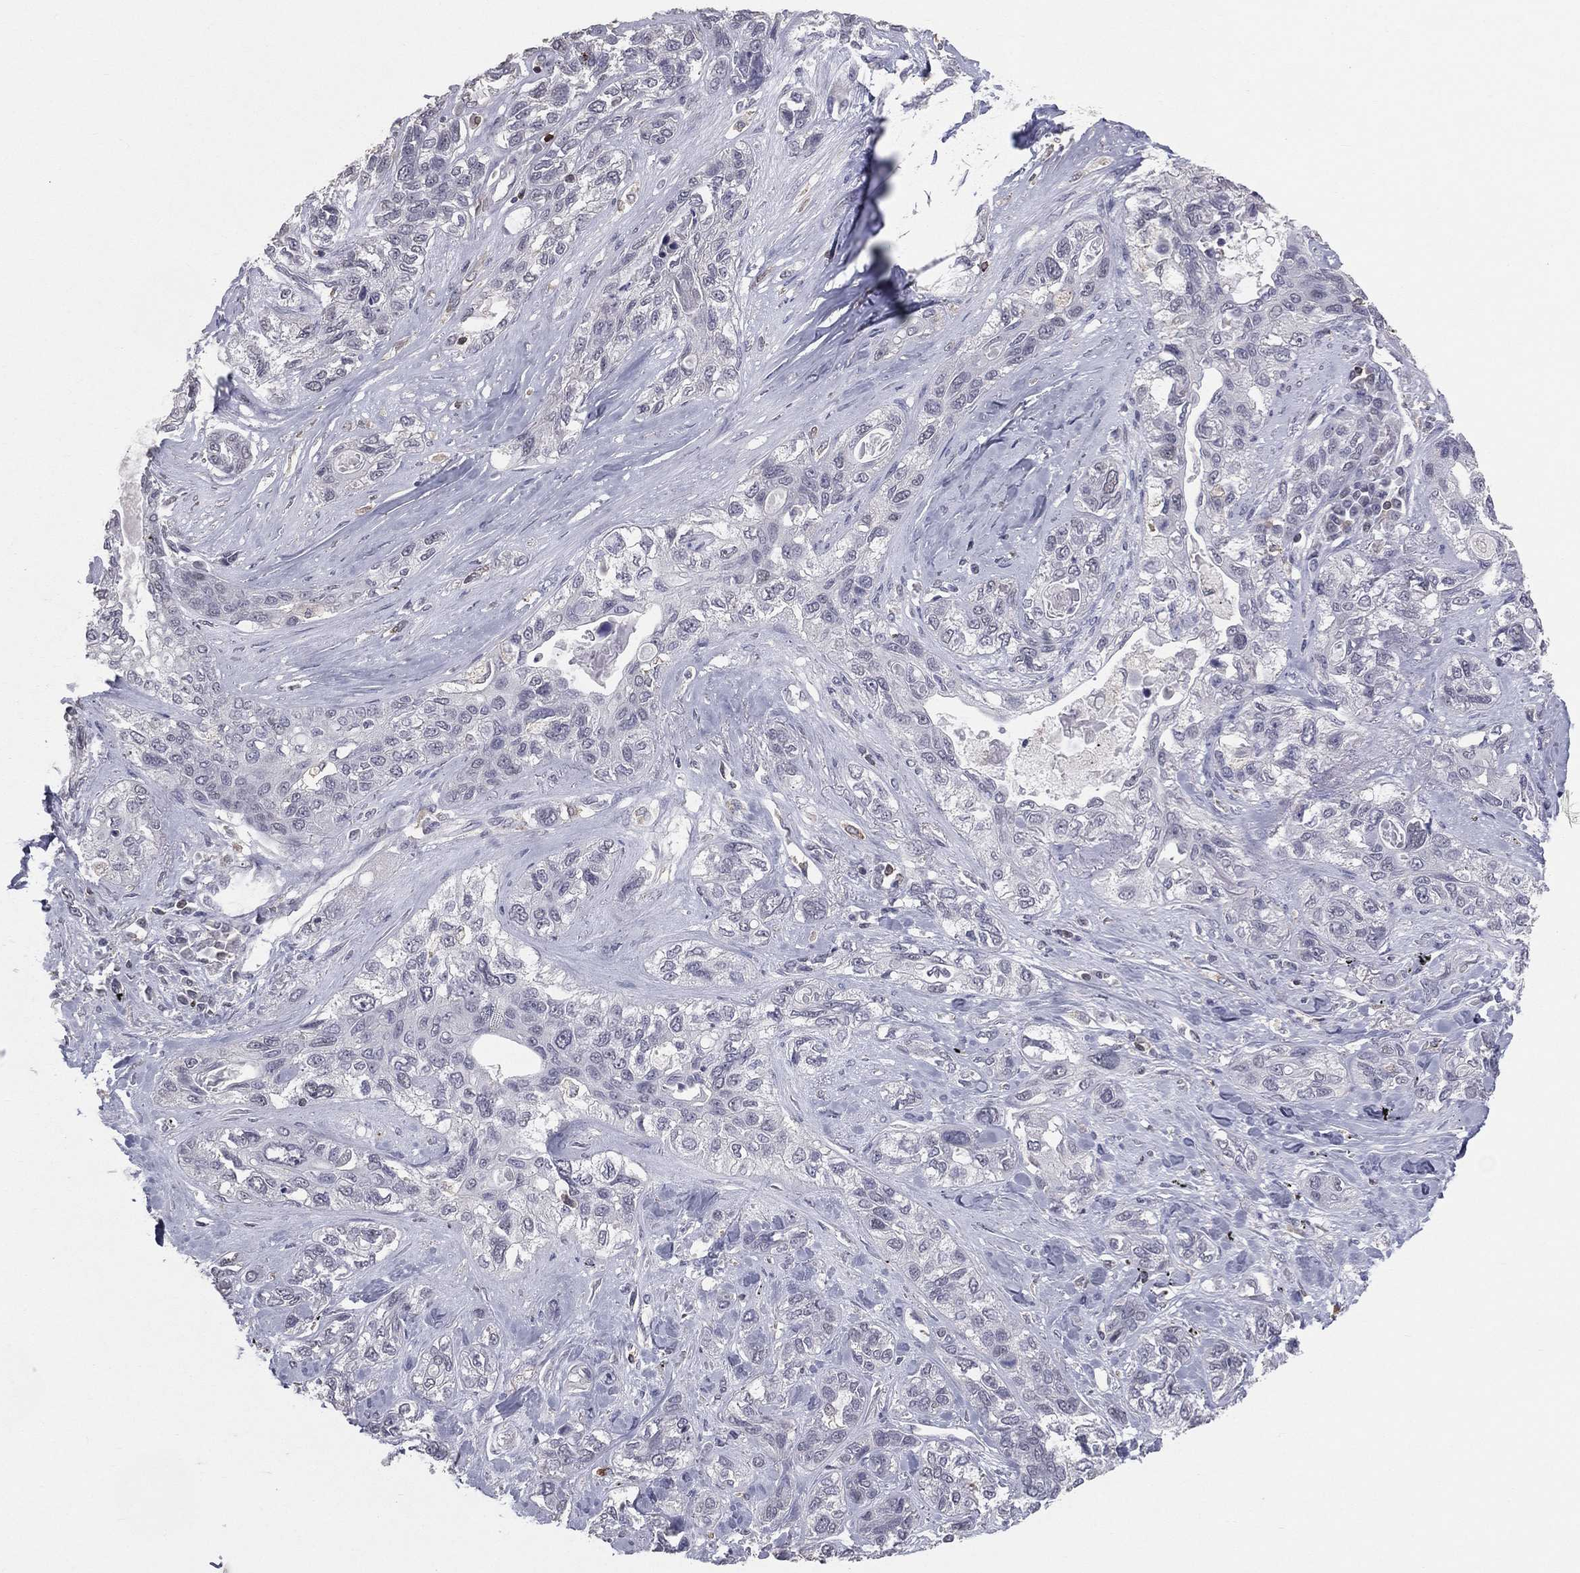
{"staining": {"intensity": "negative", "quantity": "none", "location": "none"}, "tissue": "lung cancer", "cell_type": "Tumor cells", "image_type": "cancer", "snomed": [{"axis": "morphology", "description": "Squamous cell carcinoma, NOS"}, {"axis": "topography", "description": "Lung"}], "caption": "Tumor cells are negative for brown protein staining in squamous cell carcinoma (lung).", "gene": "PSTPIP1", "patient": {"sex": "female", "age": 70}}